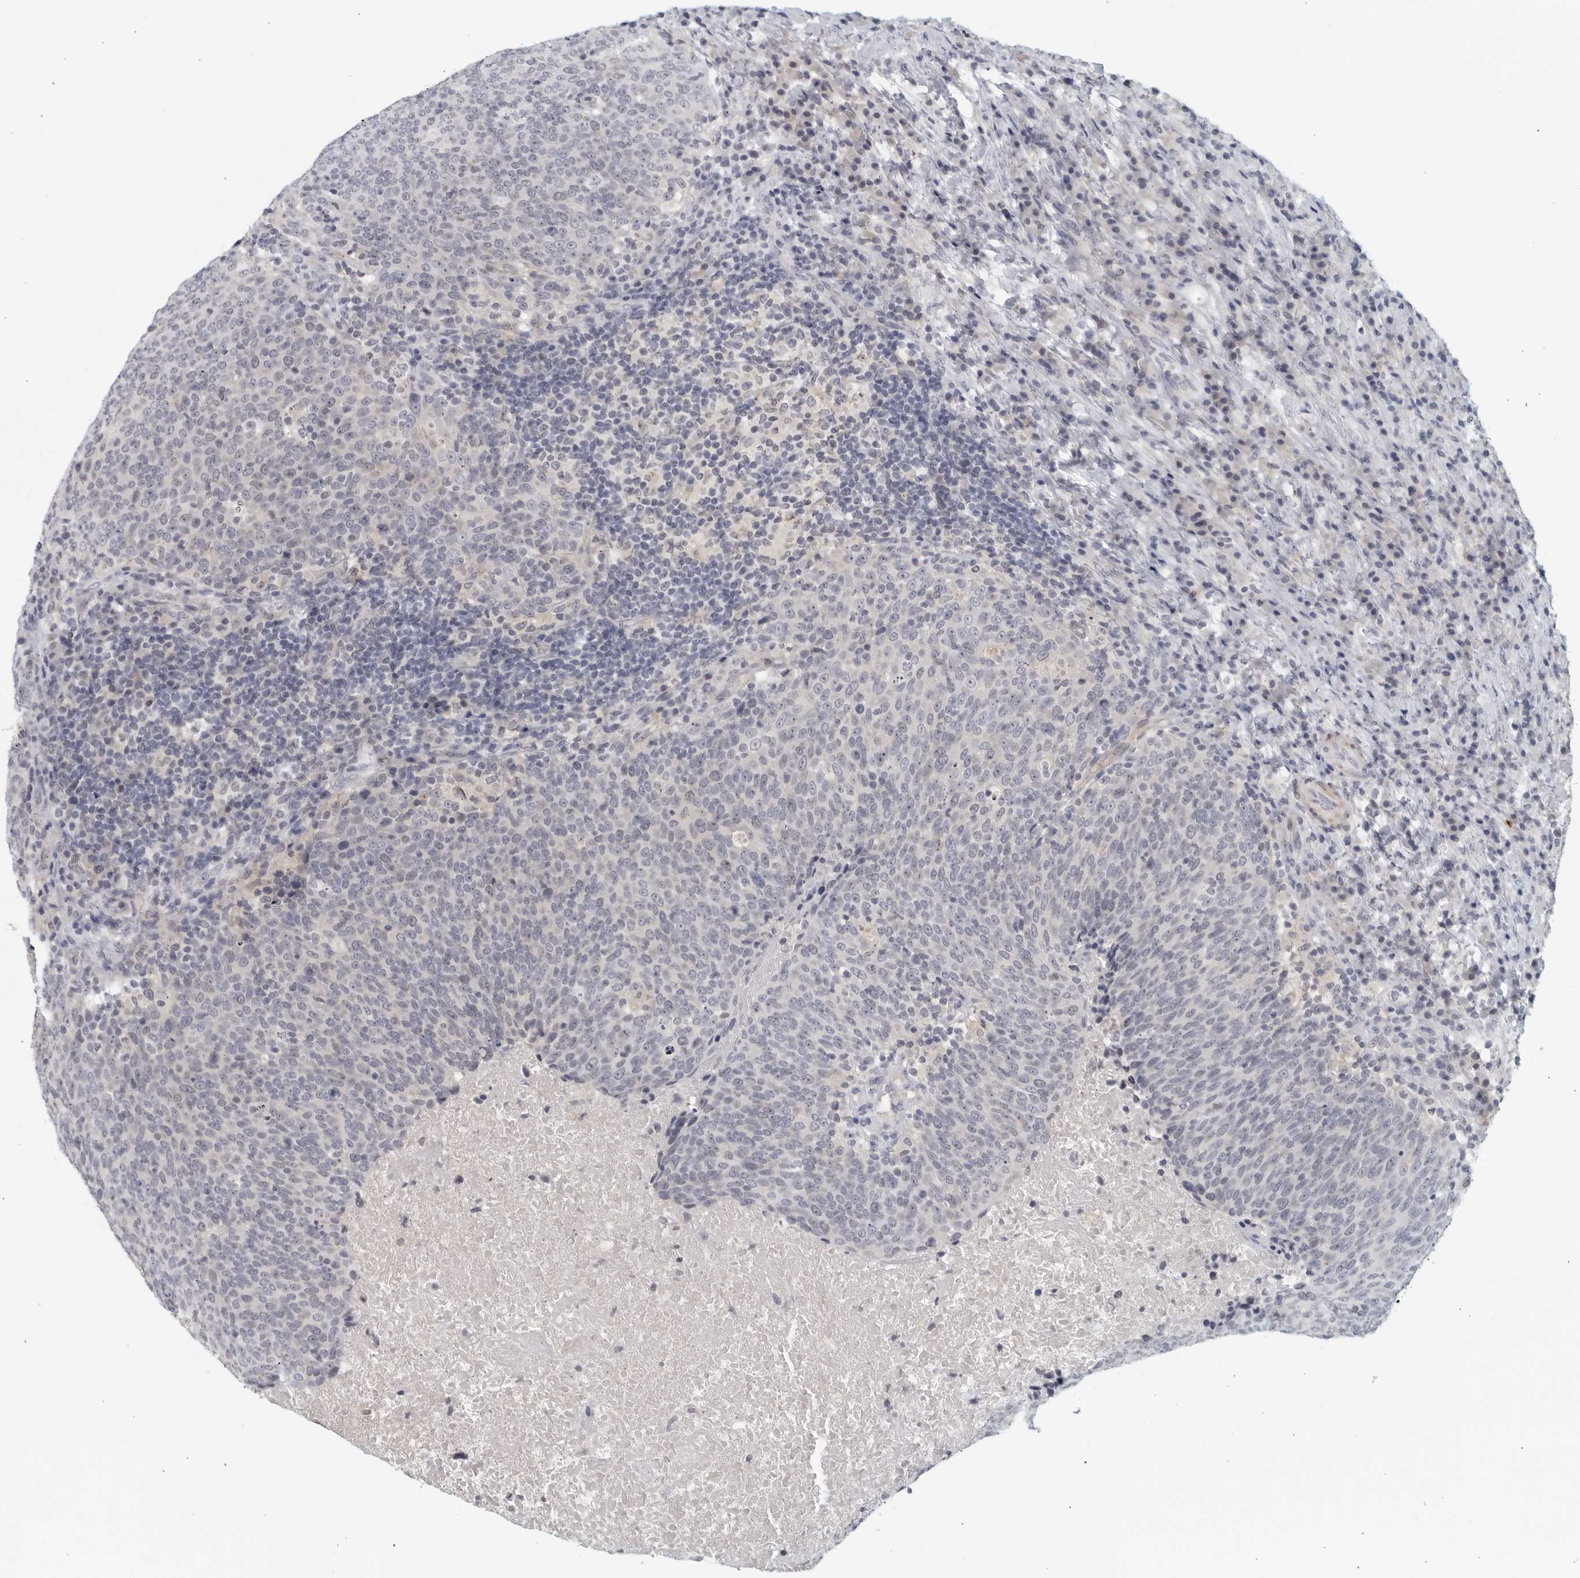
{"staining": {"intensity": "negative", "quantity": "none", "location": "none"}, "tissue": "head and neck cancer", "cell_type": "Tumor cells", "image_type": "cancer", "snomed": [{"axis": "morphology", "description": "Squamous cell carcinoma, NOS"}, {"axis": "morphology", "description": "Squamous cell carcinoma, metastatic, NOS"}, {"axis": "topography", "description": "Lymph node"}, {"axis": "topography", "description": "Head-Neck"}], "caption": "Immunohistochemical staining of metastatic squamous cell carcinoma (head and neck) demonstrates no significant positivity in tumor cells. (DAB (3,3'-diaminobenzidine) immunohistochemistry (IHC) with hematoxylin counter stain).", "gene": "MATN1", "patient": {"sex": "male", "age": 62}}